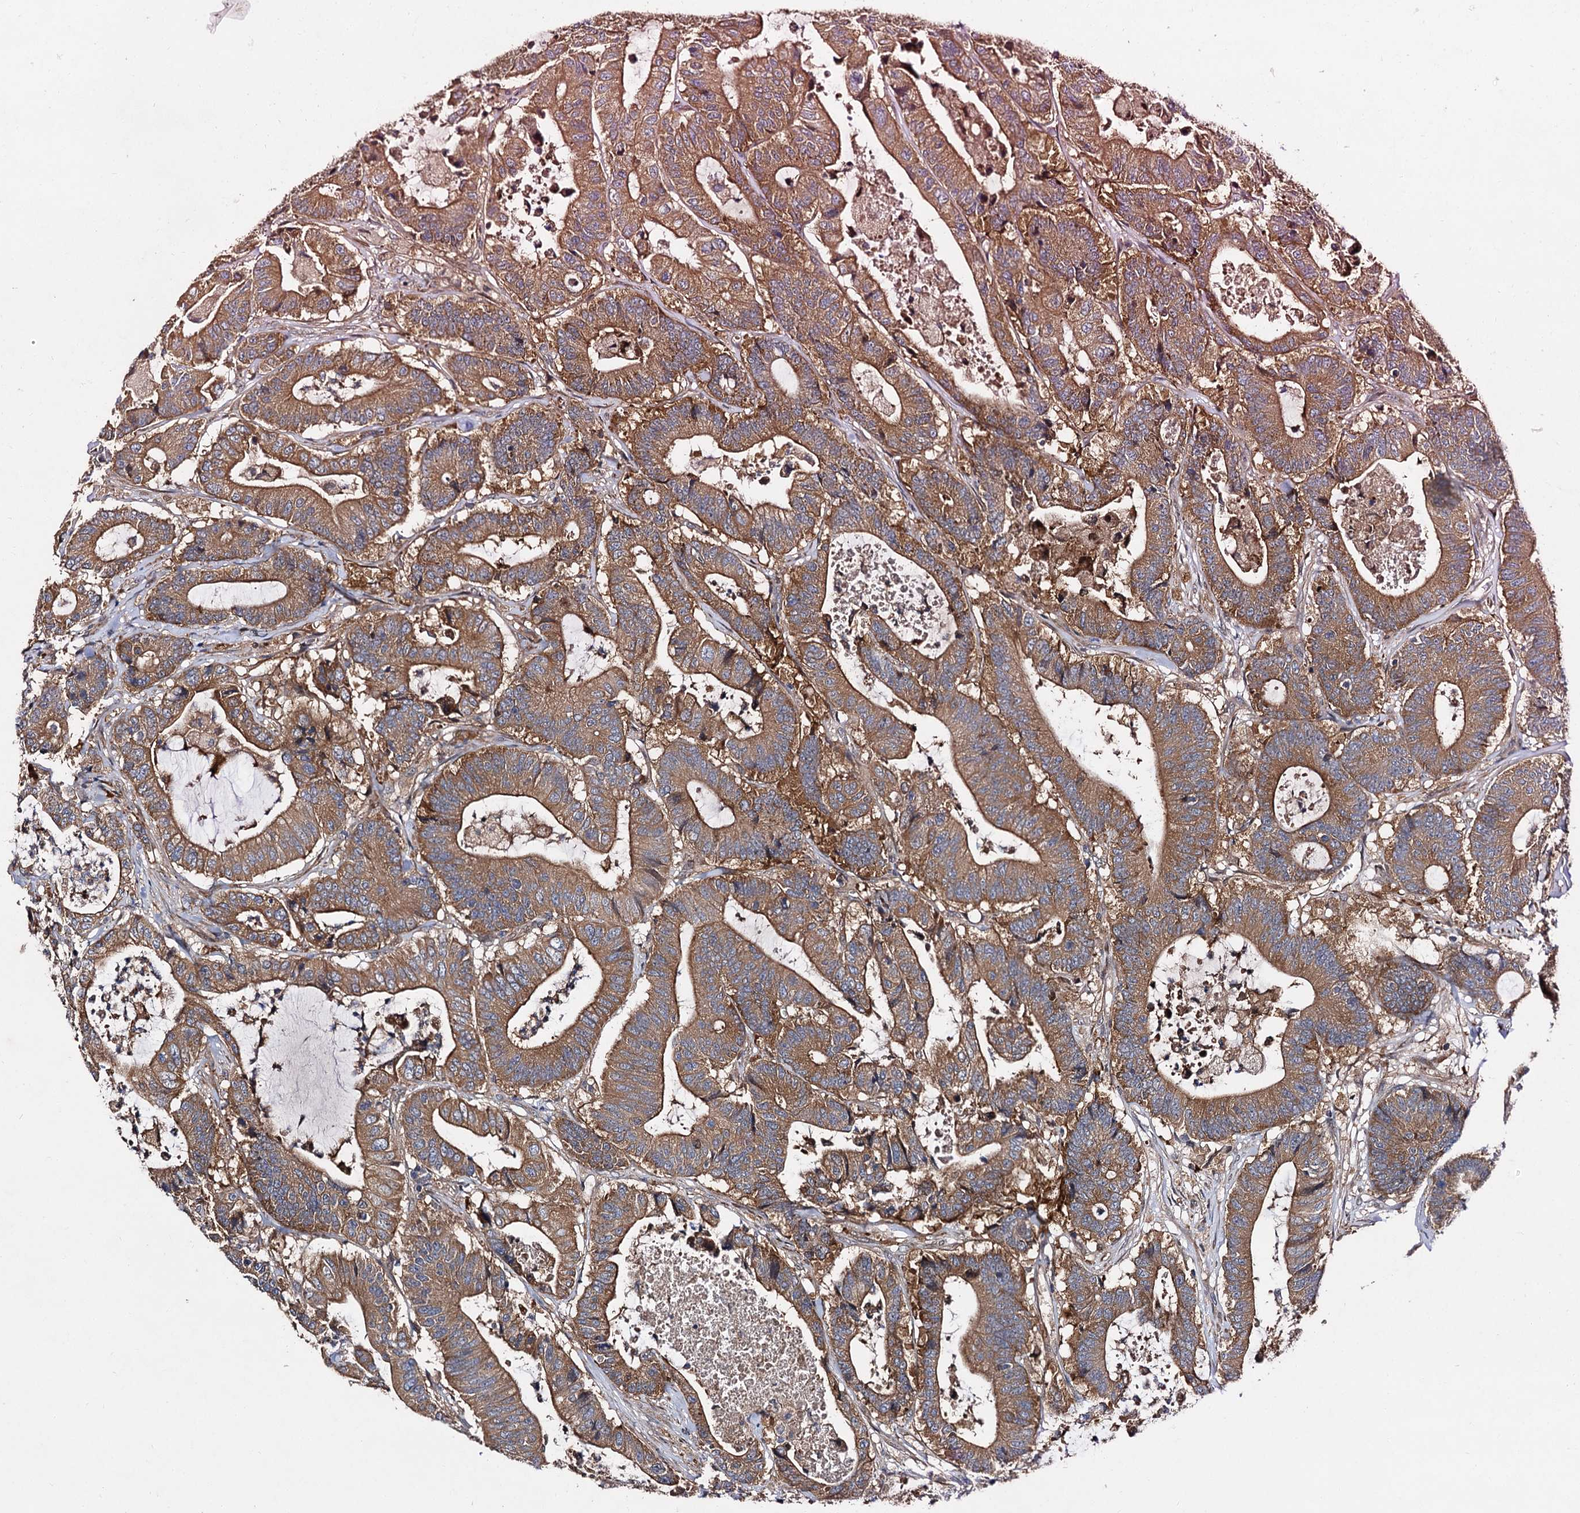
{"staining": {"intensity": "moderate", "quantity": ">75%", "location": "cytoplasmic/membranous"}, "tissue": "colorectal cancer", "cell_type": "Tumor cells", "image_type": "cancer", "snomed": [{"axis": "morphology", "description": "Adenocarcinoma, NOS"}, {"axis": "topography", "description": "Colon"}], "caption": "Protein expression by immunohistochemistry (IHC) reveals moderate cytoplasmic/membranous positivity in approximately >75% of tumor cells in colorectal cancer (adenocarcinoma).", "gene": "NAA25", "patient": {"sex": "female", "age": 84}}